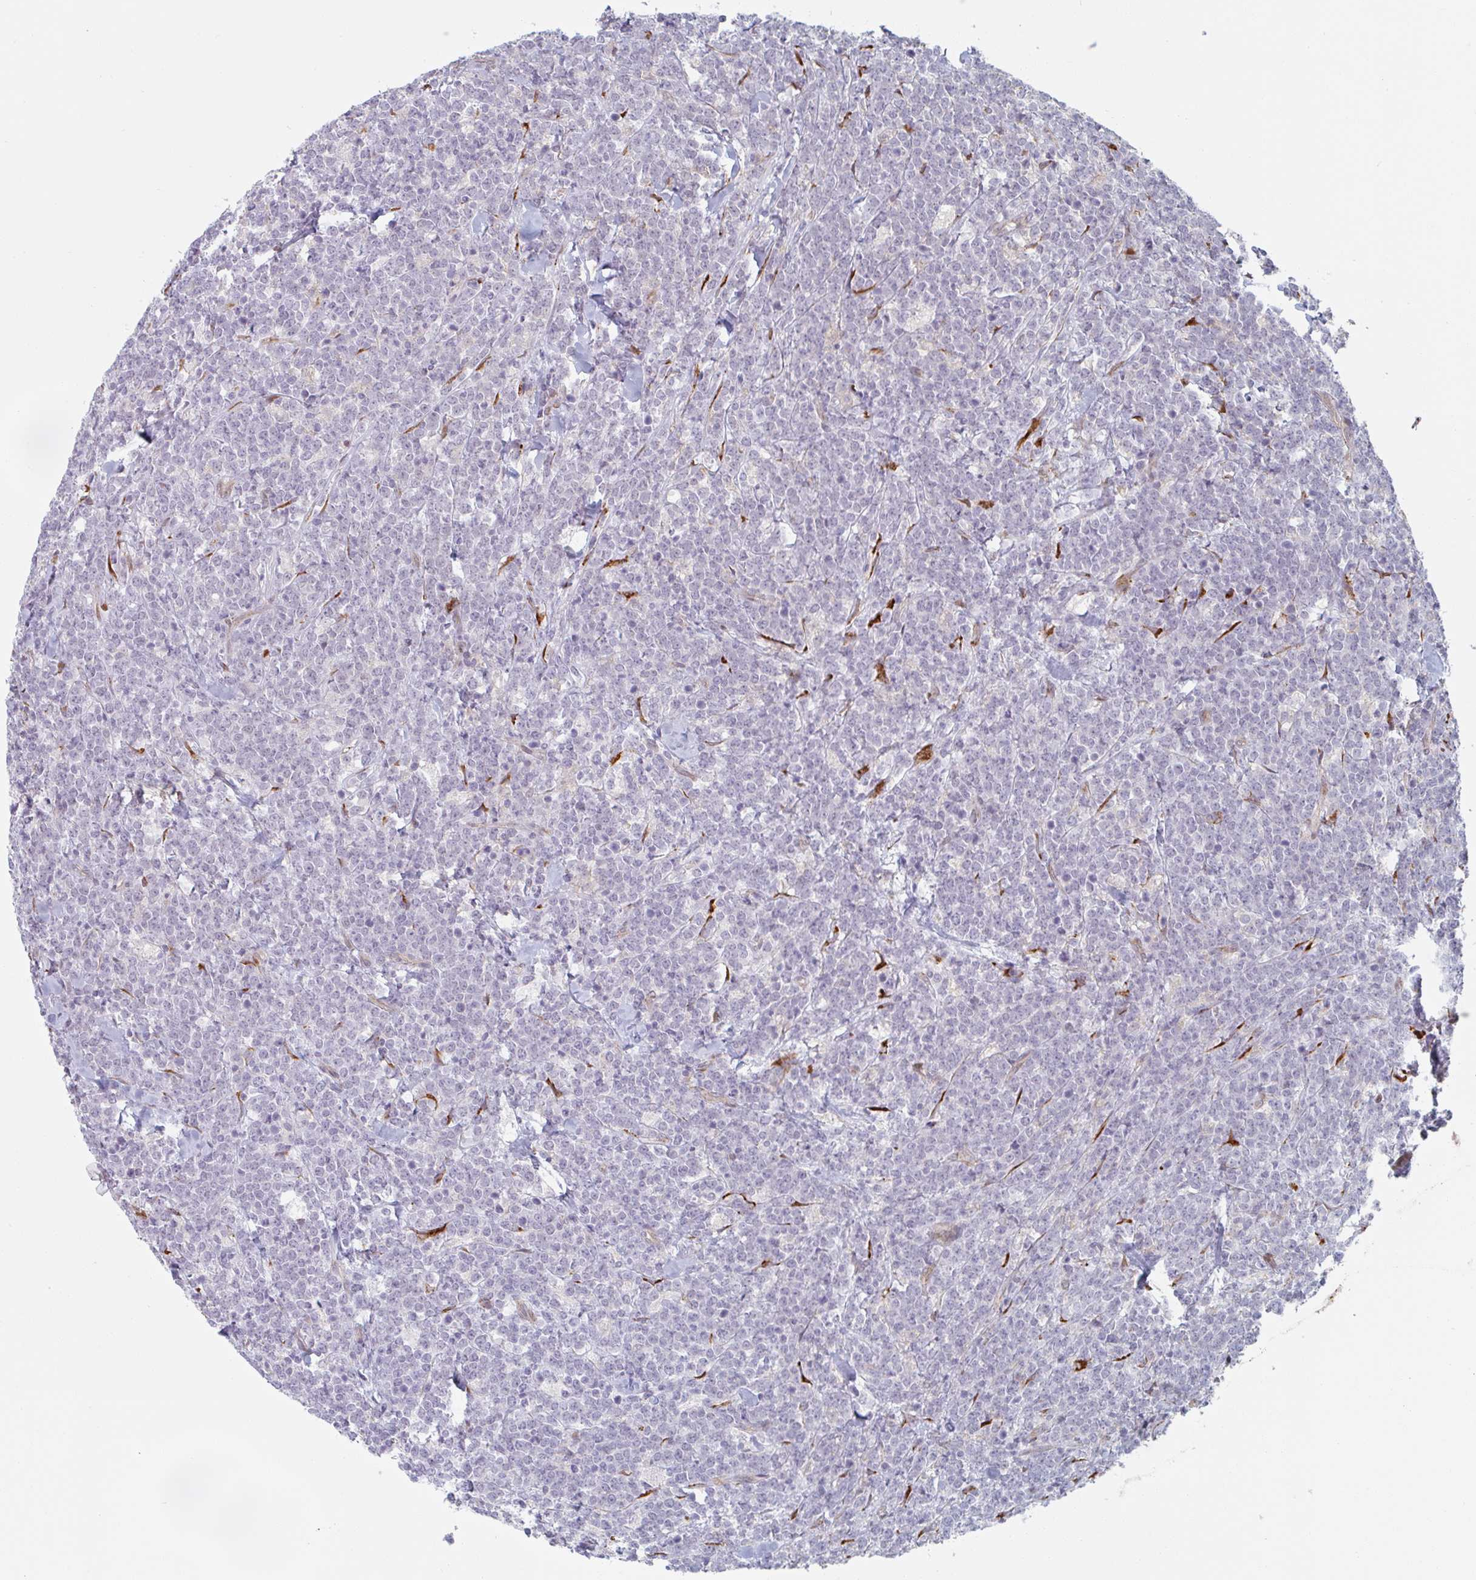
{"staining": {"intensity": "negative", "quantity": "none", "location": "none"}, "tissue": "lymphoma", "cell_type": "Tumor cells", "image_type": "cancer", "snomed": [{"axis": "morphology", "description": "Malignant lymphoma, non-Hodgkin's type, High grade"}, {"axis": "topography", "description": "Small intestine"}, {"axis": "topography", "description": "Colon"}], "caption": "IHC histopathology image of lymphoma stained for a protein (brown), which reveals no expression in tumor cells.", "gene": "TRAPPC10", "patient": {"sex": "male", "age": 8}}